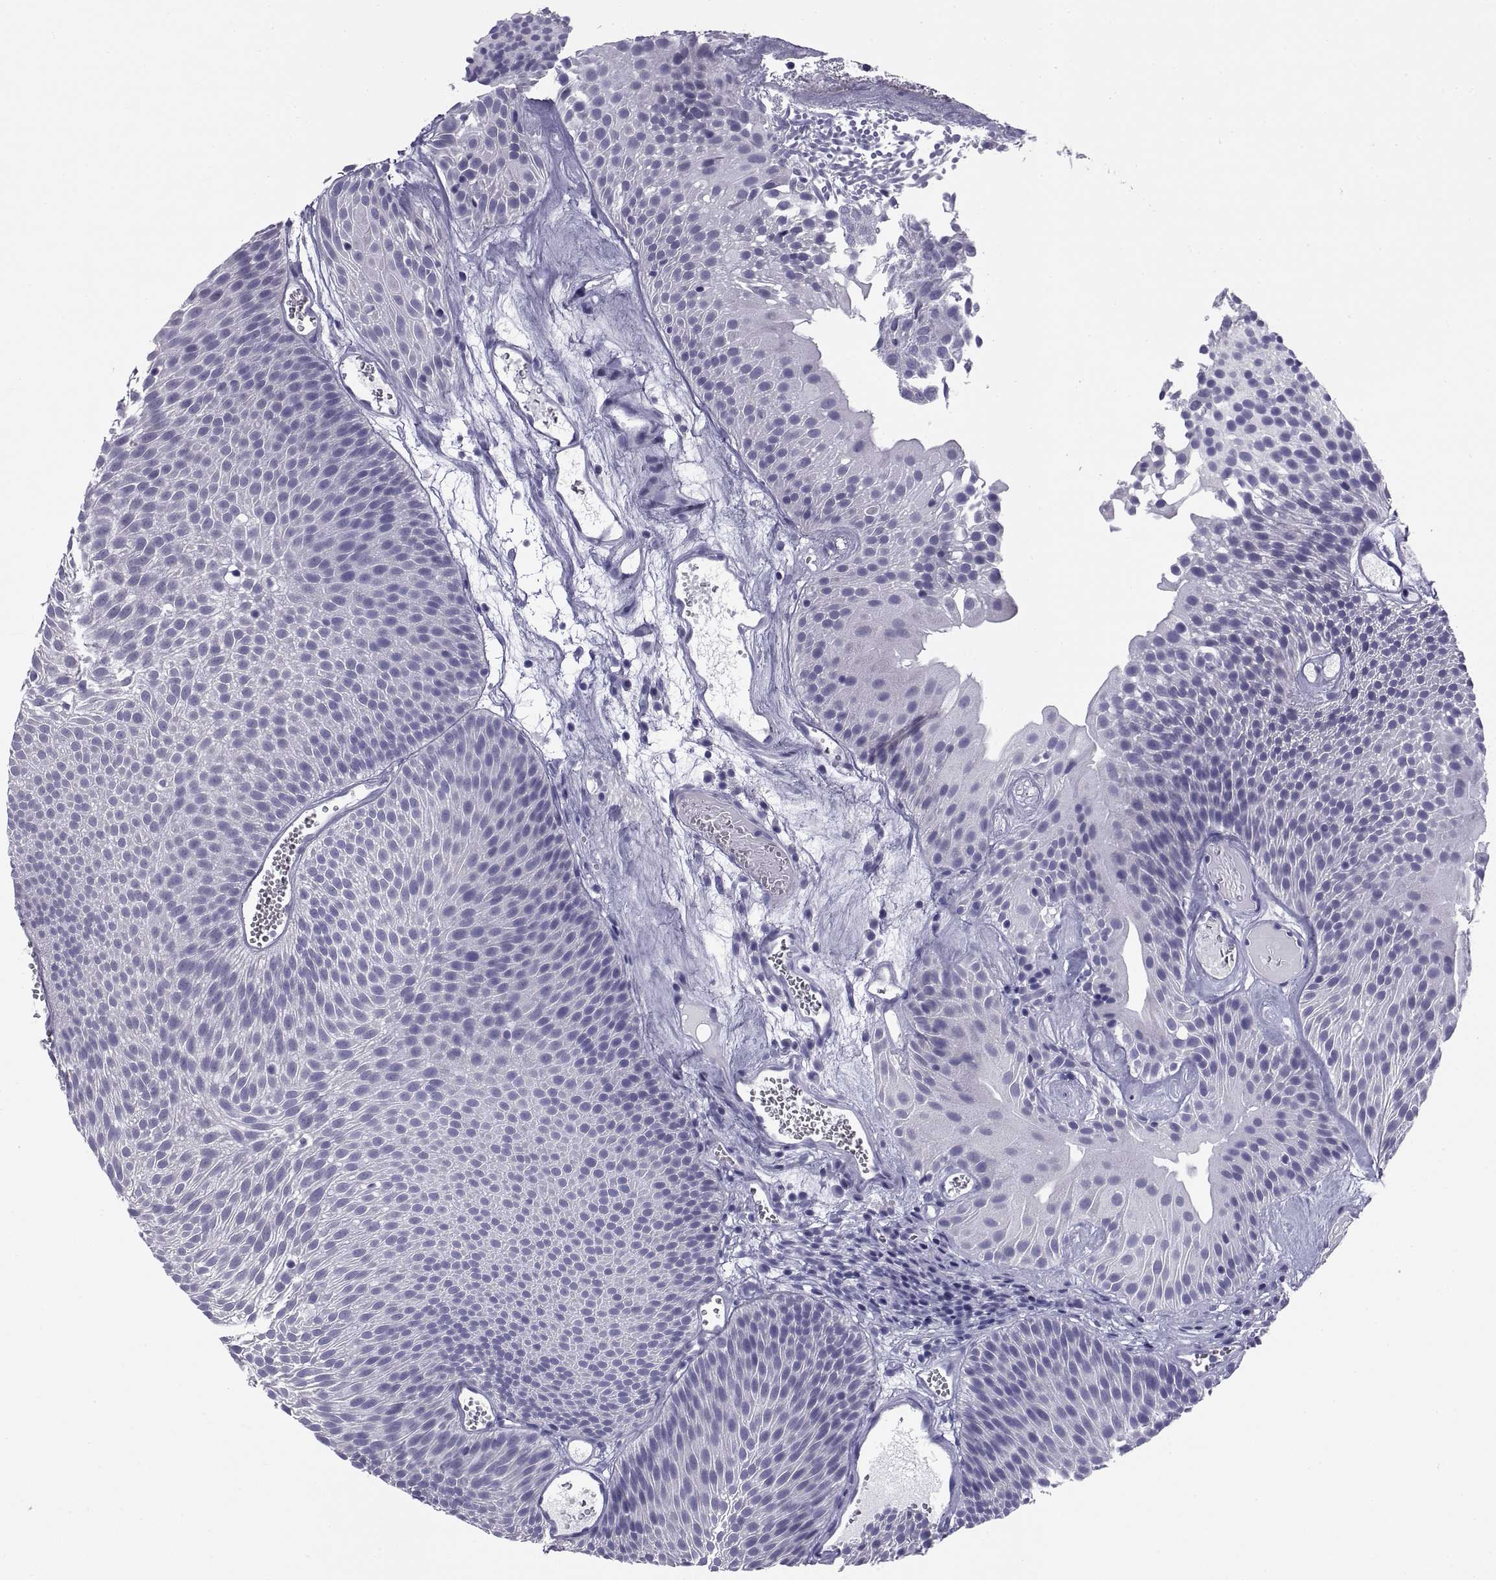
{"staining": {"intensity": "negative", "quantity": "none", "location": "none"}, "tissue": "urothelial cancer", "cell_type": "Tumor cells", "image_type": "cancer", "snomed": [{"axis": "morphology", "description": "Urothelial carcinoma, Low grade"}, {"axis": "topography", "description": "Urinary bladder"}], "caption": "Tumor cells show no significant expression in urothelial cancer. (IHC, brightfield microscopy, high magnification).", "gene": "NPTX2", "patient": {"sex": "male", "age": 52}}